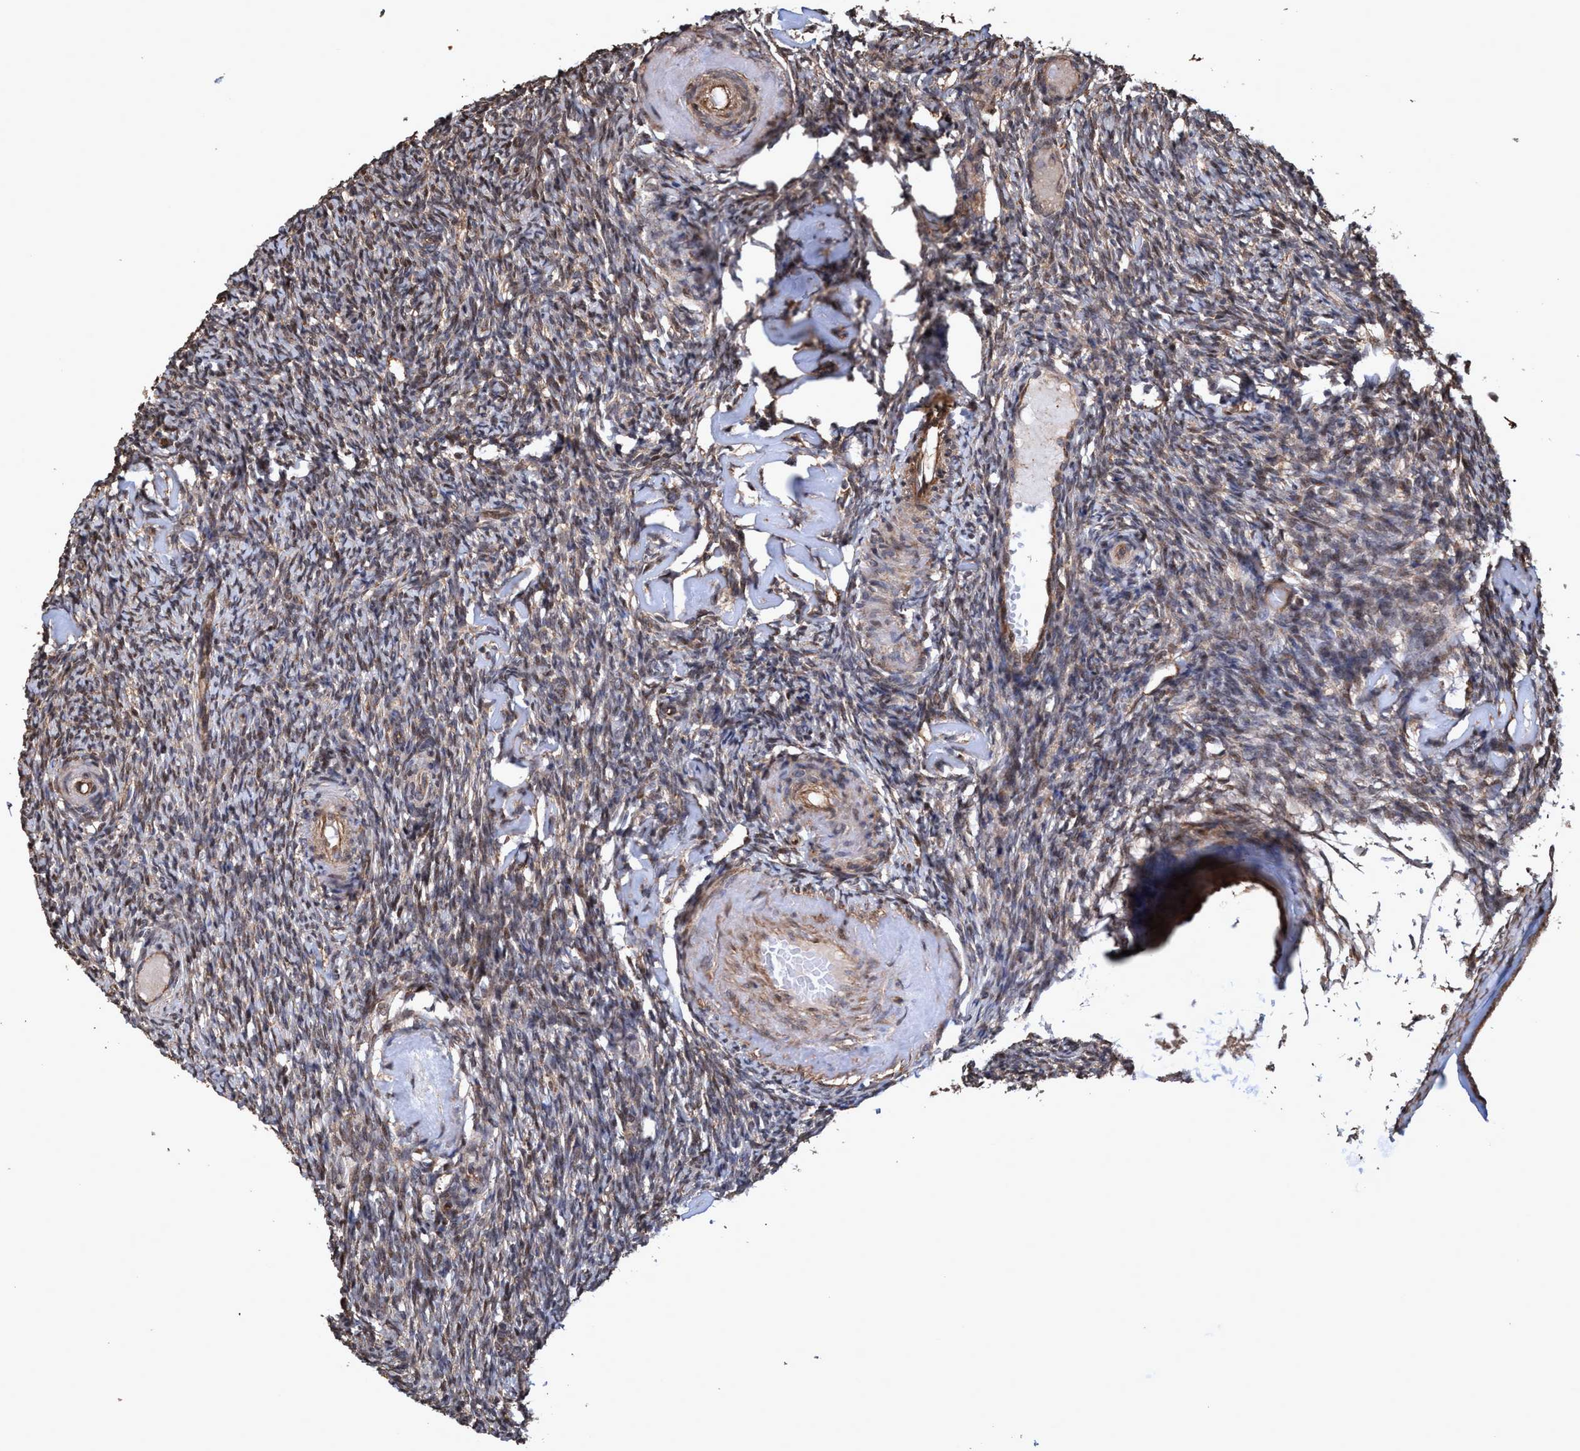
{"staining": {"intensity": "moderate", "quantity": ">75%", "location": "cytoplasmic/membranous,nuclear"}, "tissue": "ovary", "cell_type": "Ovarian stroma cells", "image_type": "normal", "snomed": [{"axis": "morphology", "description": "Normal tissue, NOS"}, {"axis": "topography", "description": "Ovary"}], "caption": "A brown stain shows moderate cytoplasmic/membranous,nuclear staining of a protein in ovarian stroma cells of benign ovary.", "gene": "TRPC7", "patient": {"sex": "female", "age": 60}}